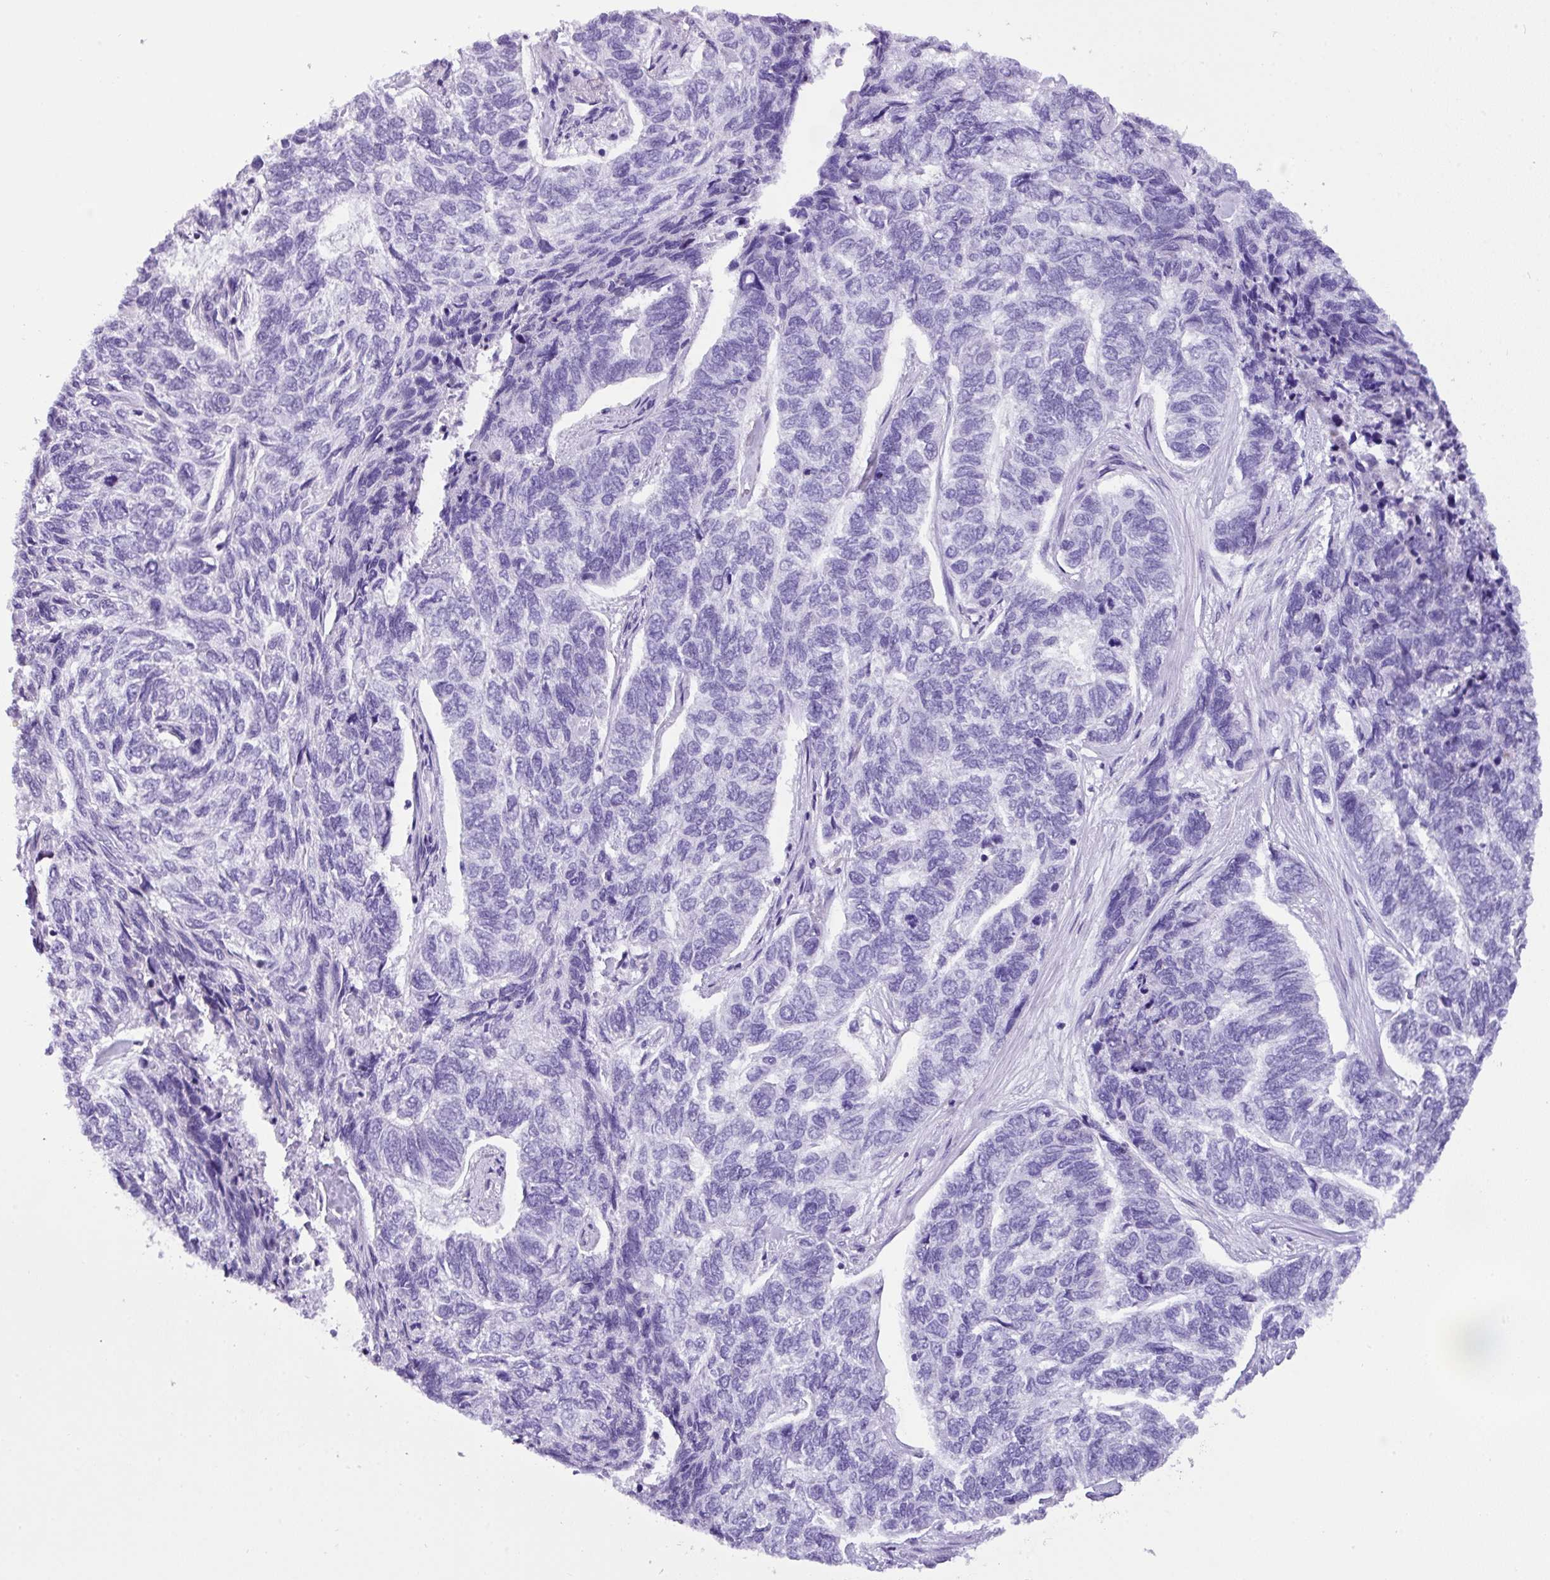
{"staining": {"intensity": "negative", "quantity": "none", "location": "none"}, "tissue": "skin cancer", "cell_type": "Tumor cells", "image_type": "cancer", "snomed": [{"axis": "morphology", "description": "Basal cell carcinoma"}, {"axis": "topography", "description": "Skin"}], "caption": "An IHC image of skin cancer (basal cell carcinoma) is shown. There is no staining in tumor cells of skin cancer (basal cell carcinoma). (Immunohistochemistry (ihc), brightfield microscopy, high magnification).", "gene": "MUC21", "patient": {"sex": "female", "age": 65}}